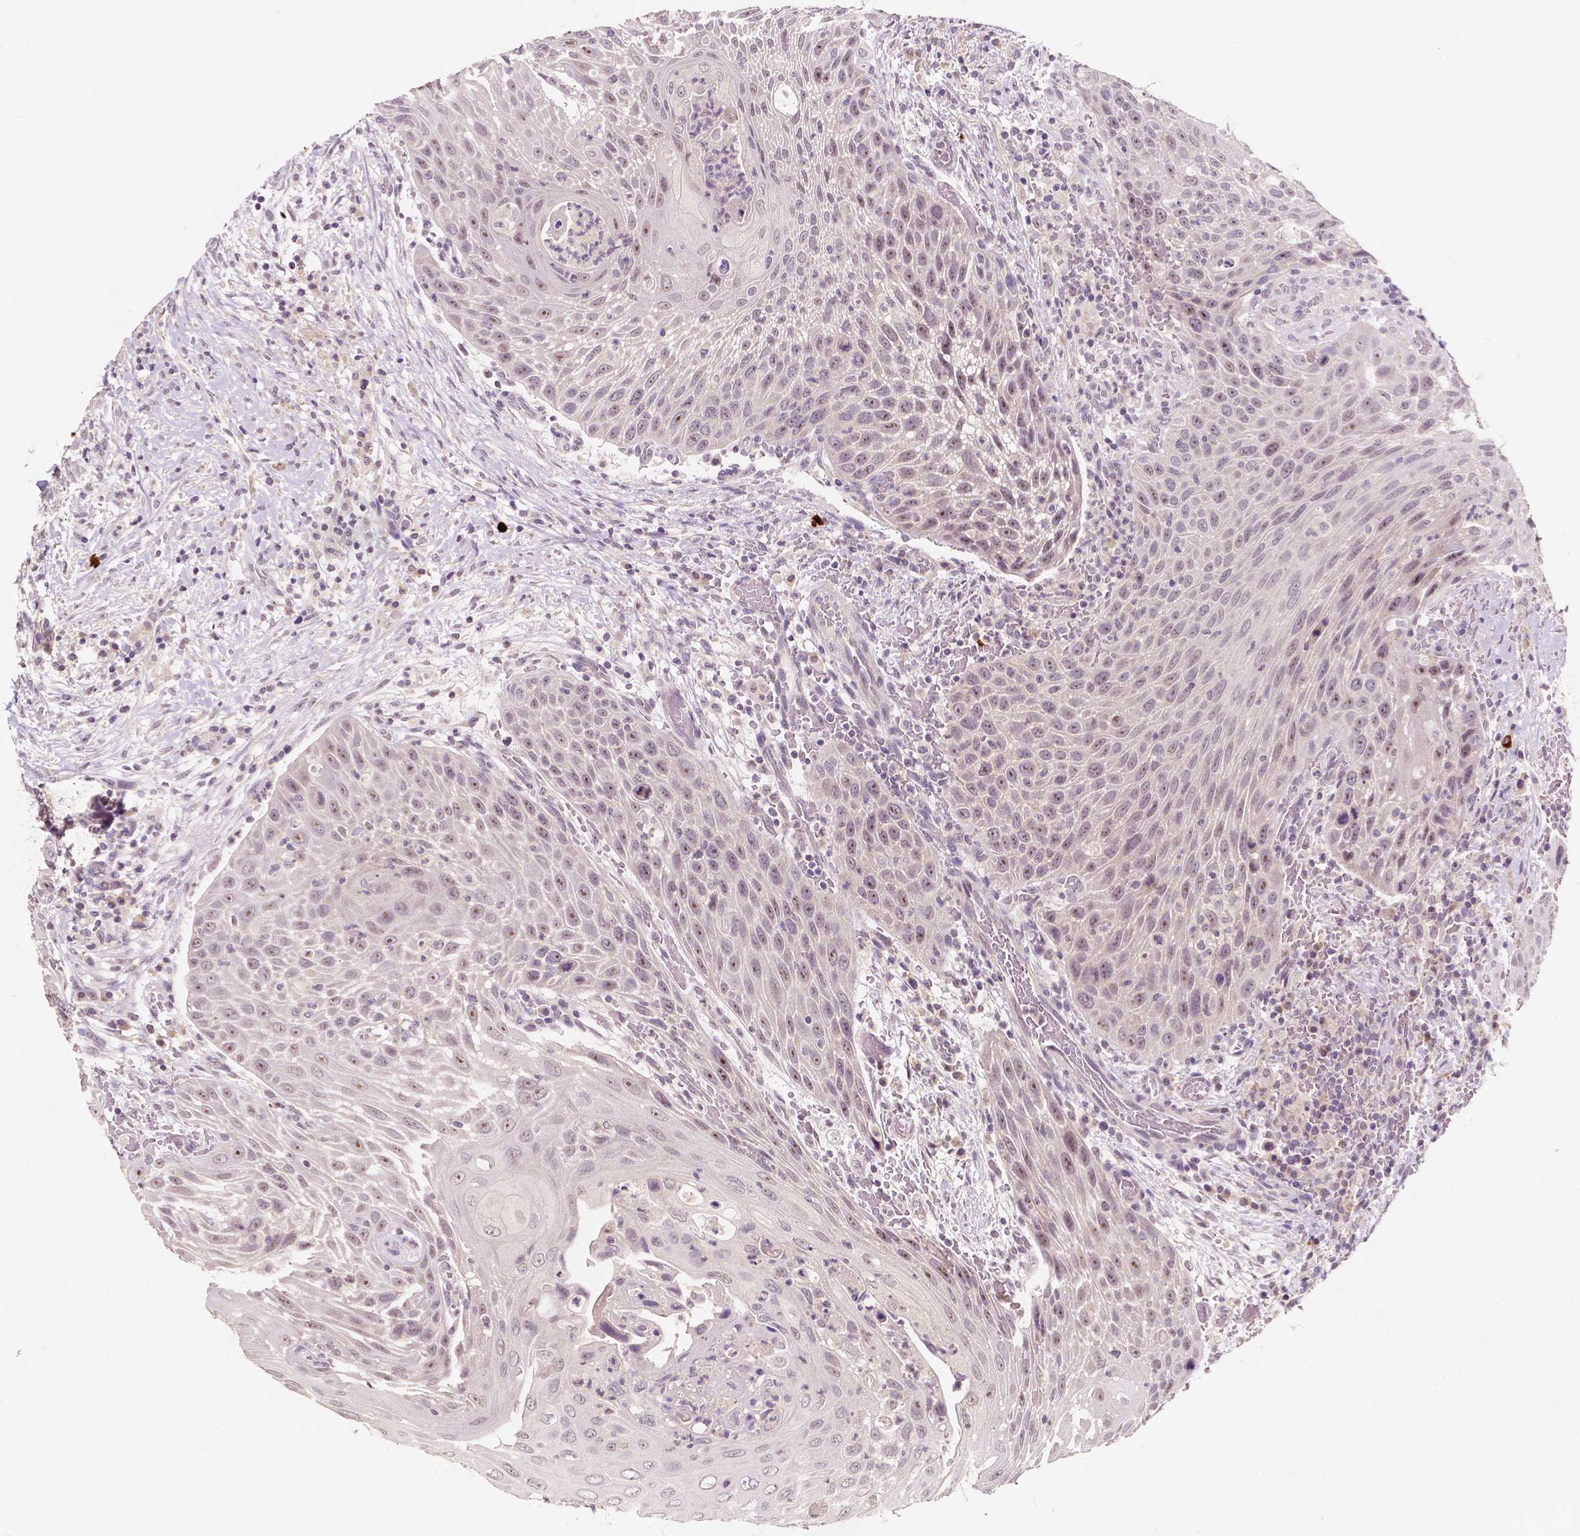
{"staining": {"intensity": "weak", "quantity": "25%-75%", "location": "nuclear"}, "tissue": "head and neck cancer", "cell_type": "Tumor cells", "image_type": "cancer", "snomed": [{"axis": "morphology", "description": "Squamous cell carcinoma, NOS"}, {"axis": "topography", "description": "Head-Neck"}], "caption": "DAB immunohistochemical staining of squamous cell carcinoma (head and neck) shows weak nuclear protein staining in about 25%-75% of tumor cells.", "gene": "SIRT2", "patient": {"sex": "male", "age": 69}}